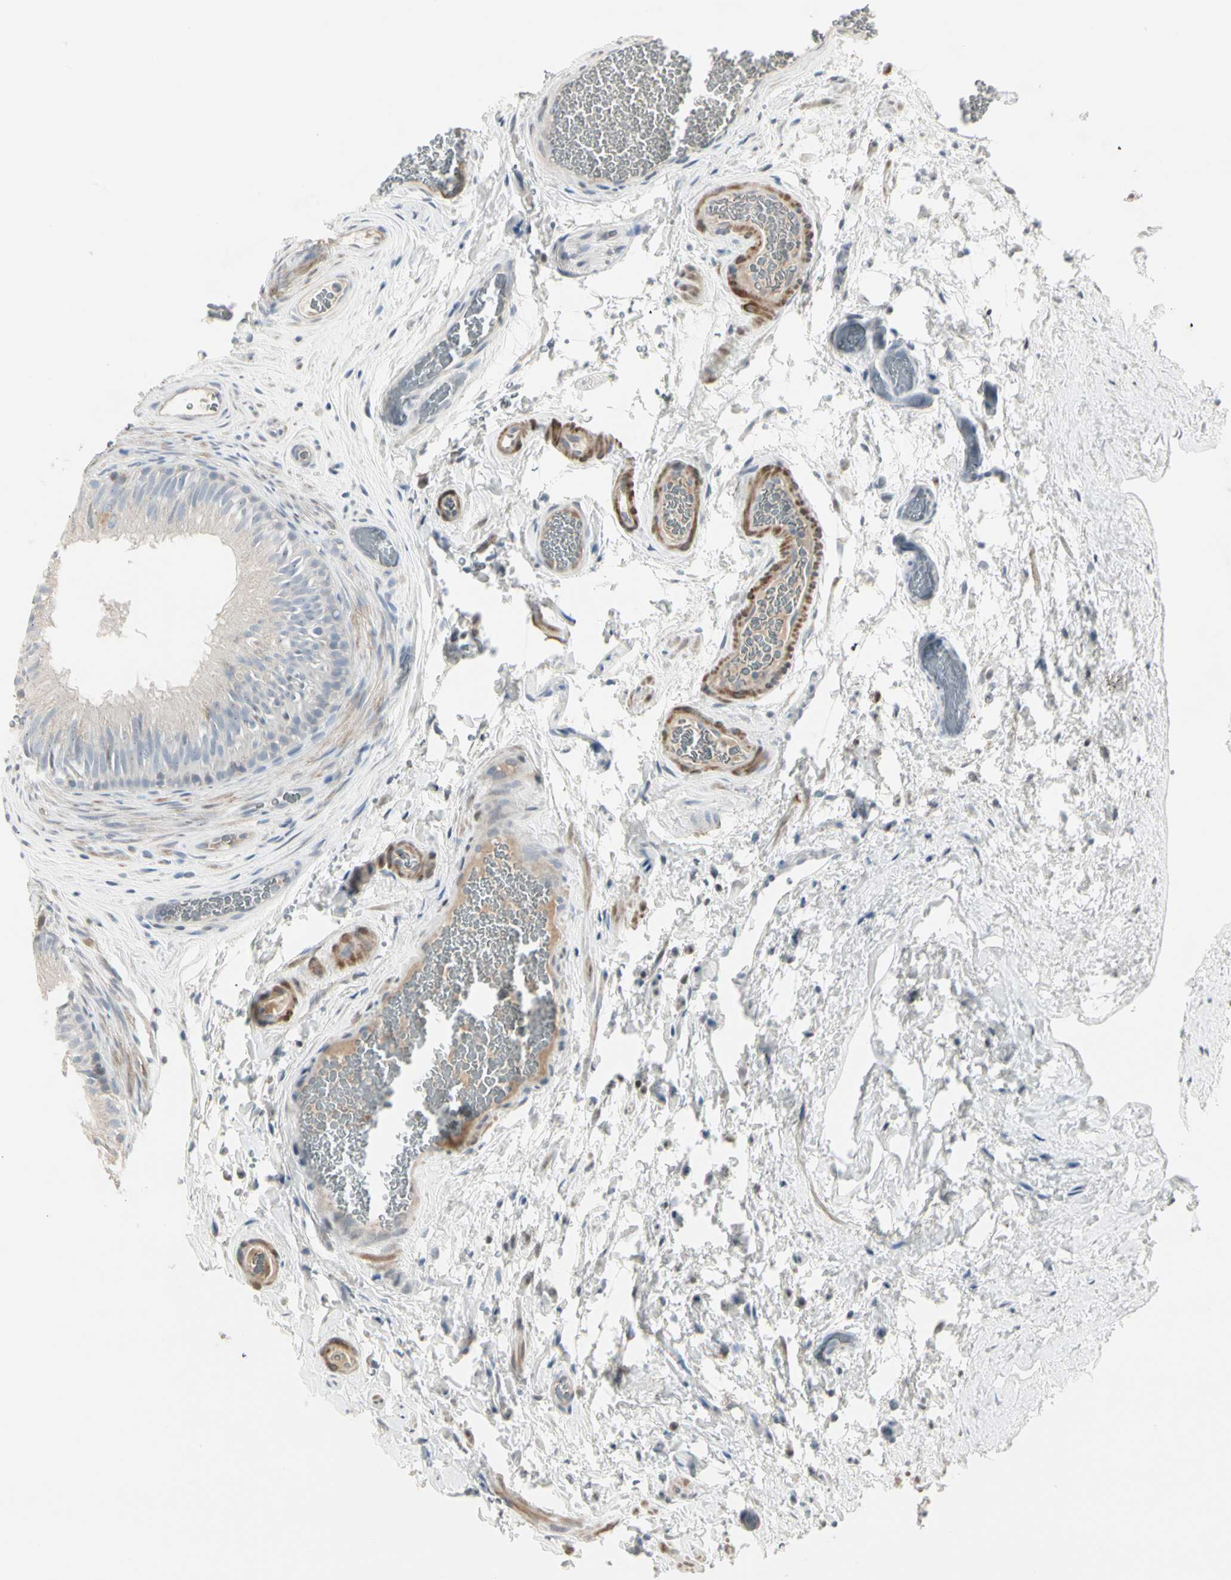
{"staining": {"intensity": "negative", "quantity": "none", "location": "none"}, "tissue": "epididymis", "cell_type": "Glandular cells", "image_type": "normal", "snomed": [{"axis": "morphology", "description": "Normal tissue, NOS"}, {"axis": "topography", "description": "Epididymis"}], "caption": "IHC micrograph of unremarkable epididymis stained for a protein (brown), which exhibits no staining in glandular cells. (Stains: DAB immunohistochemistry with hematoxylin counter stain, Microscopy: brightfield microscopy at high magnification).", "gene": "DMPK", "patient": {"sex": "male", "age": 36}}